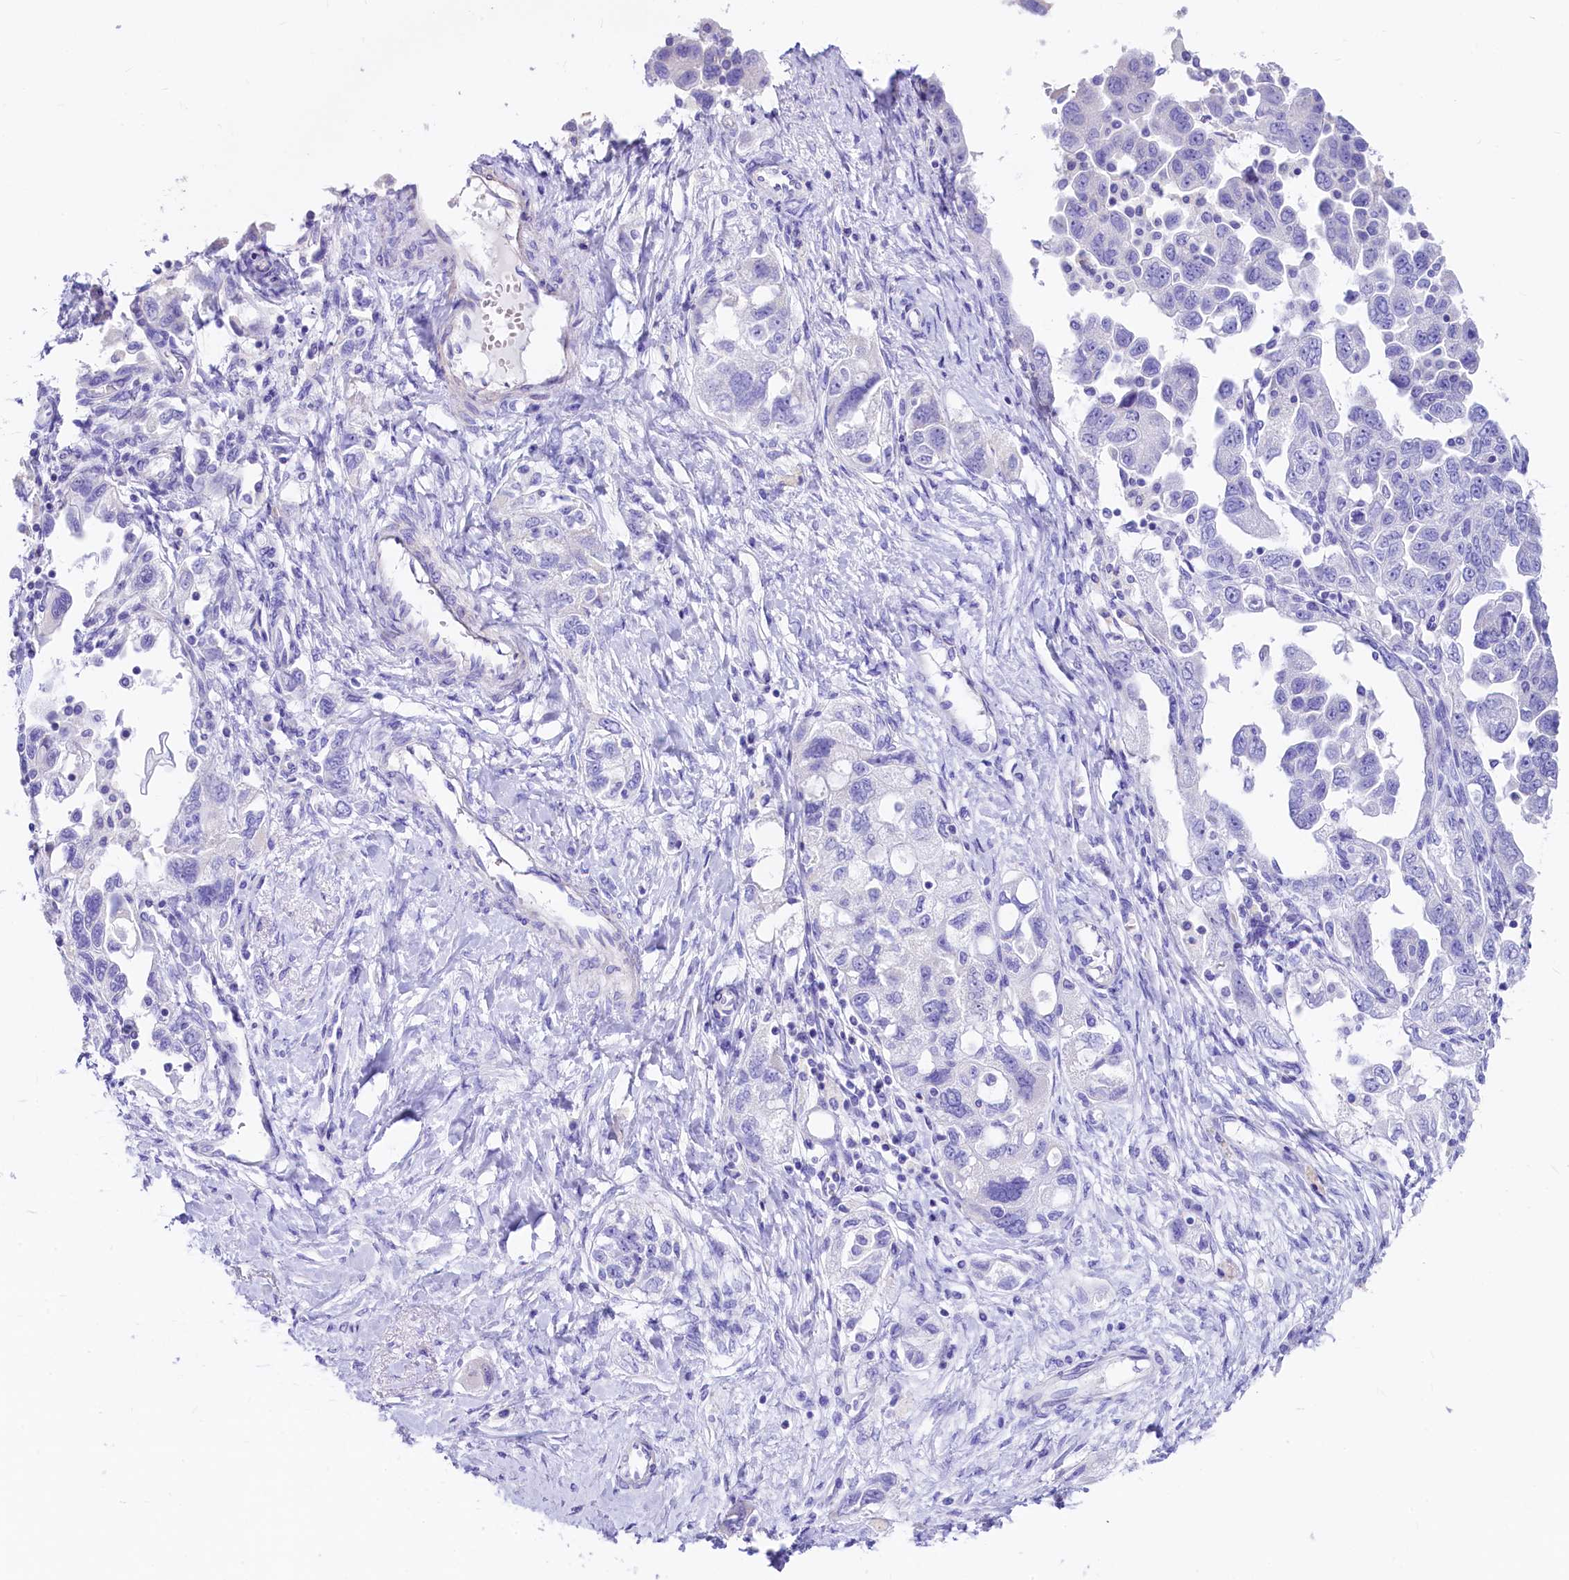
{"staining": {"intensity": "negative", "quantity": "none", "location": "none"}, "tissue": "ovarian cancer", "cell_type": "Tumor cells", "image_type": "cancer", "snomed": [{"axis": "morphology", "description": "Carcinoma, NOS"}, {"axis": "morphology", "description": "Cystadenocarcinoma, serous, NOS"}, {"axis": "topography", "description": "Ovary"}], "caption": "There is no significant positivity in tumor cells of serous cystadenocarcinoma (ovarian).", "gene": "RBP3", "patient": {"sex": "female", "age": 69}}